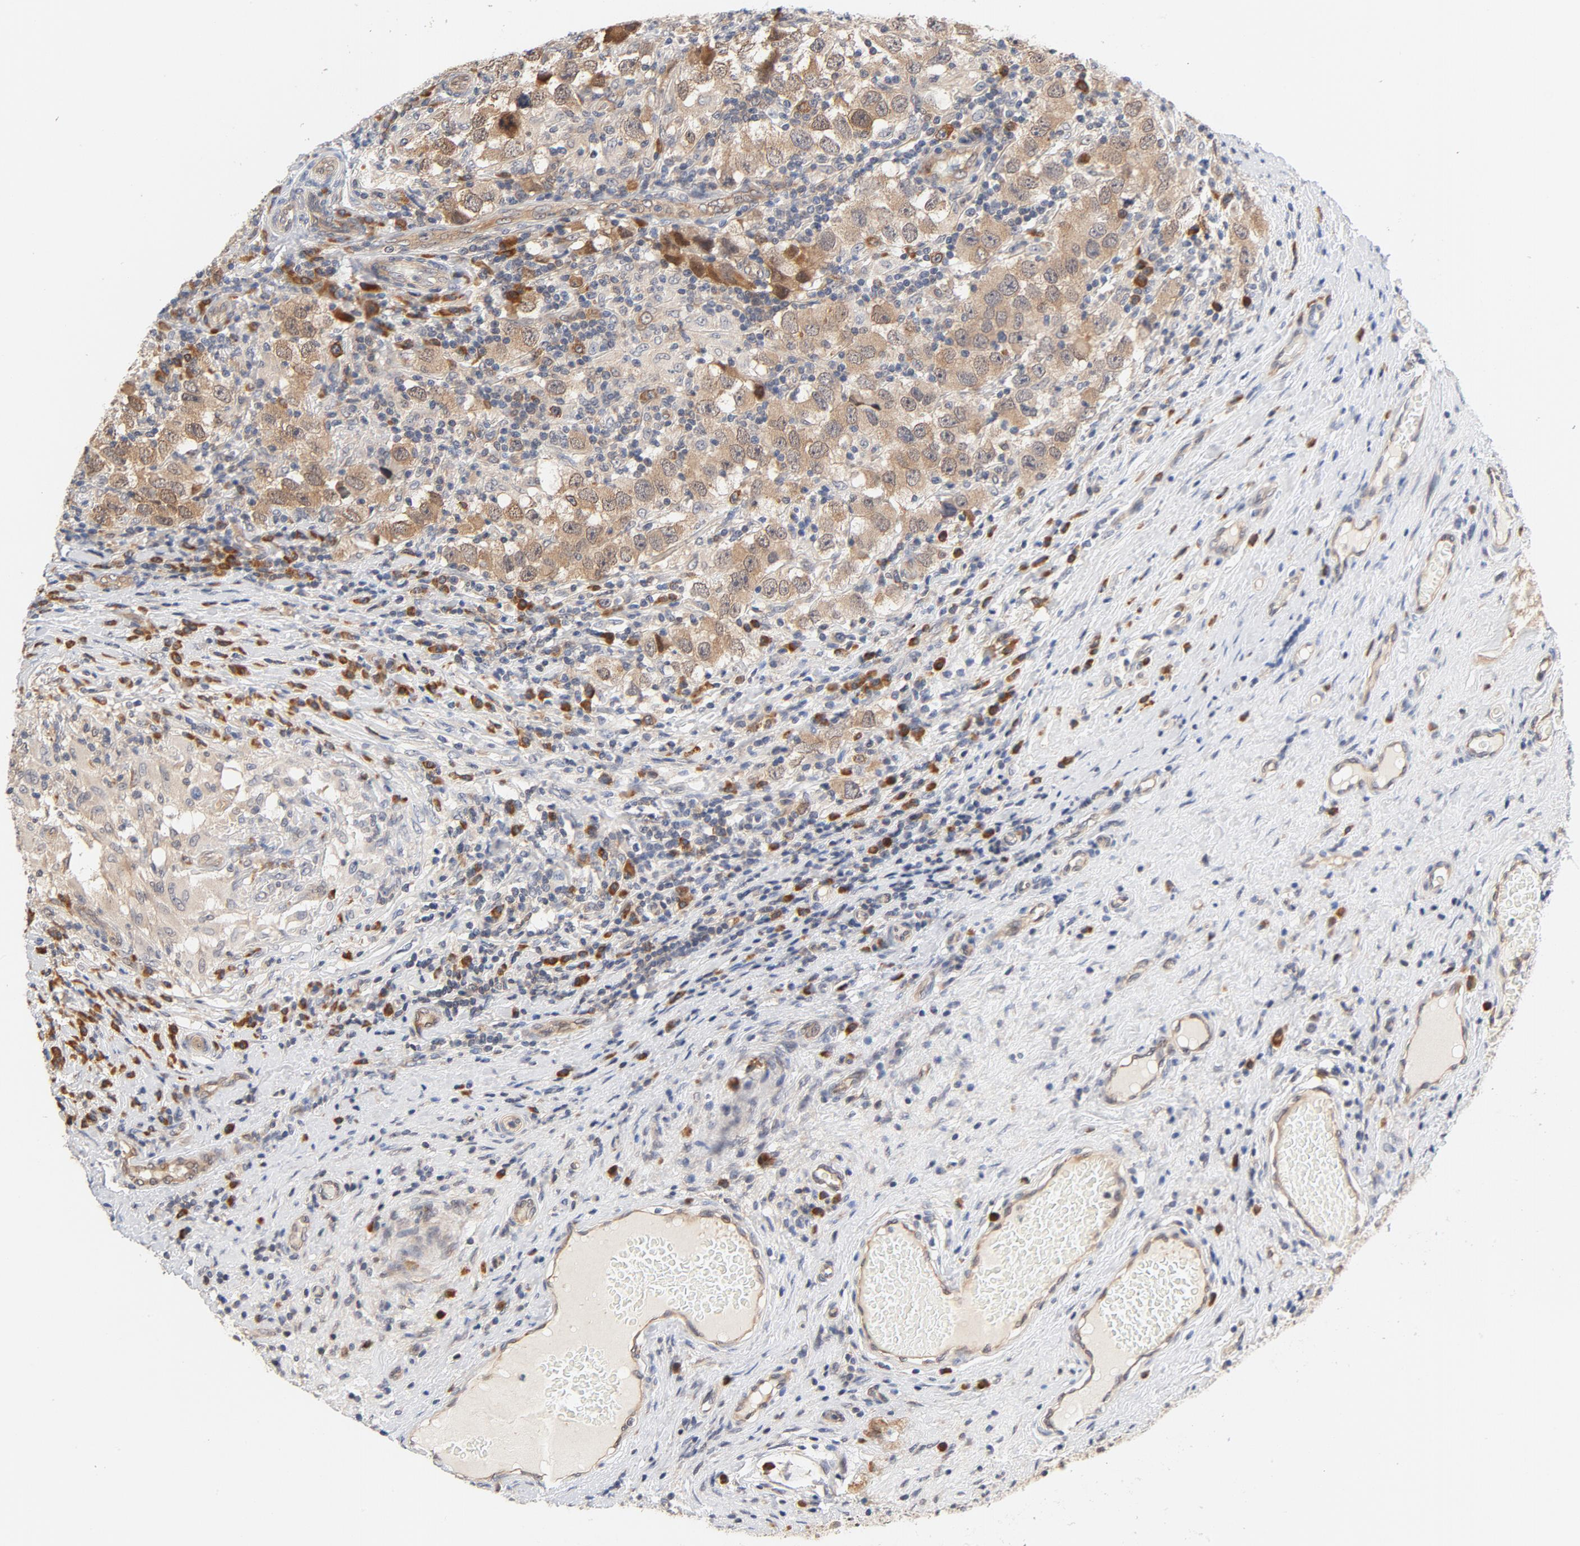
{"staining": {"intensity": "moderate", "quantity": ">75%", "location": "cytoplasmic/membranous"}, "tissue": "testis cancer", "cell_type": "Tumor cells", "image_type": "cancer", "snomed": [{"axis": "morphology", "description": "Carcinoma, Embryonal, NOS"}, {"axis": "topography", "description": "Testis"}], "caption": "Human testis embryonal carcinoma stained for a protein (brown) reveals moderate cytoplasmic/membranous positive positivity in about >75% of tumor cells.", "gene": "EIF4E", "patient": {"sex": "male", "age": 21}}